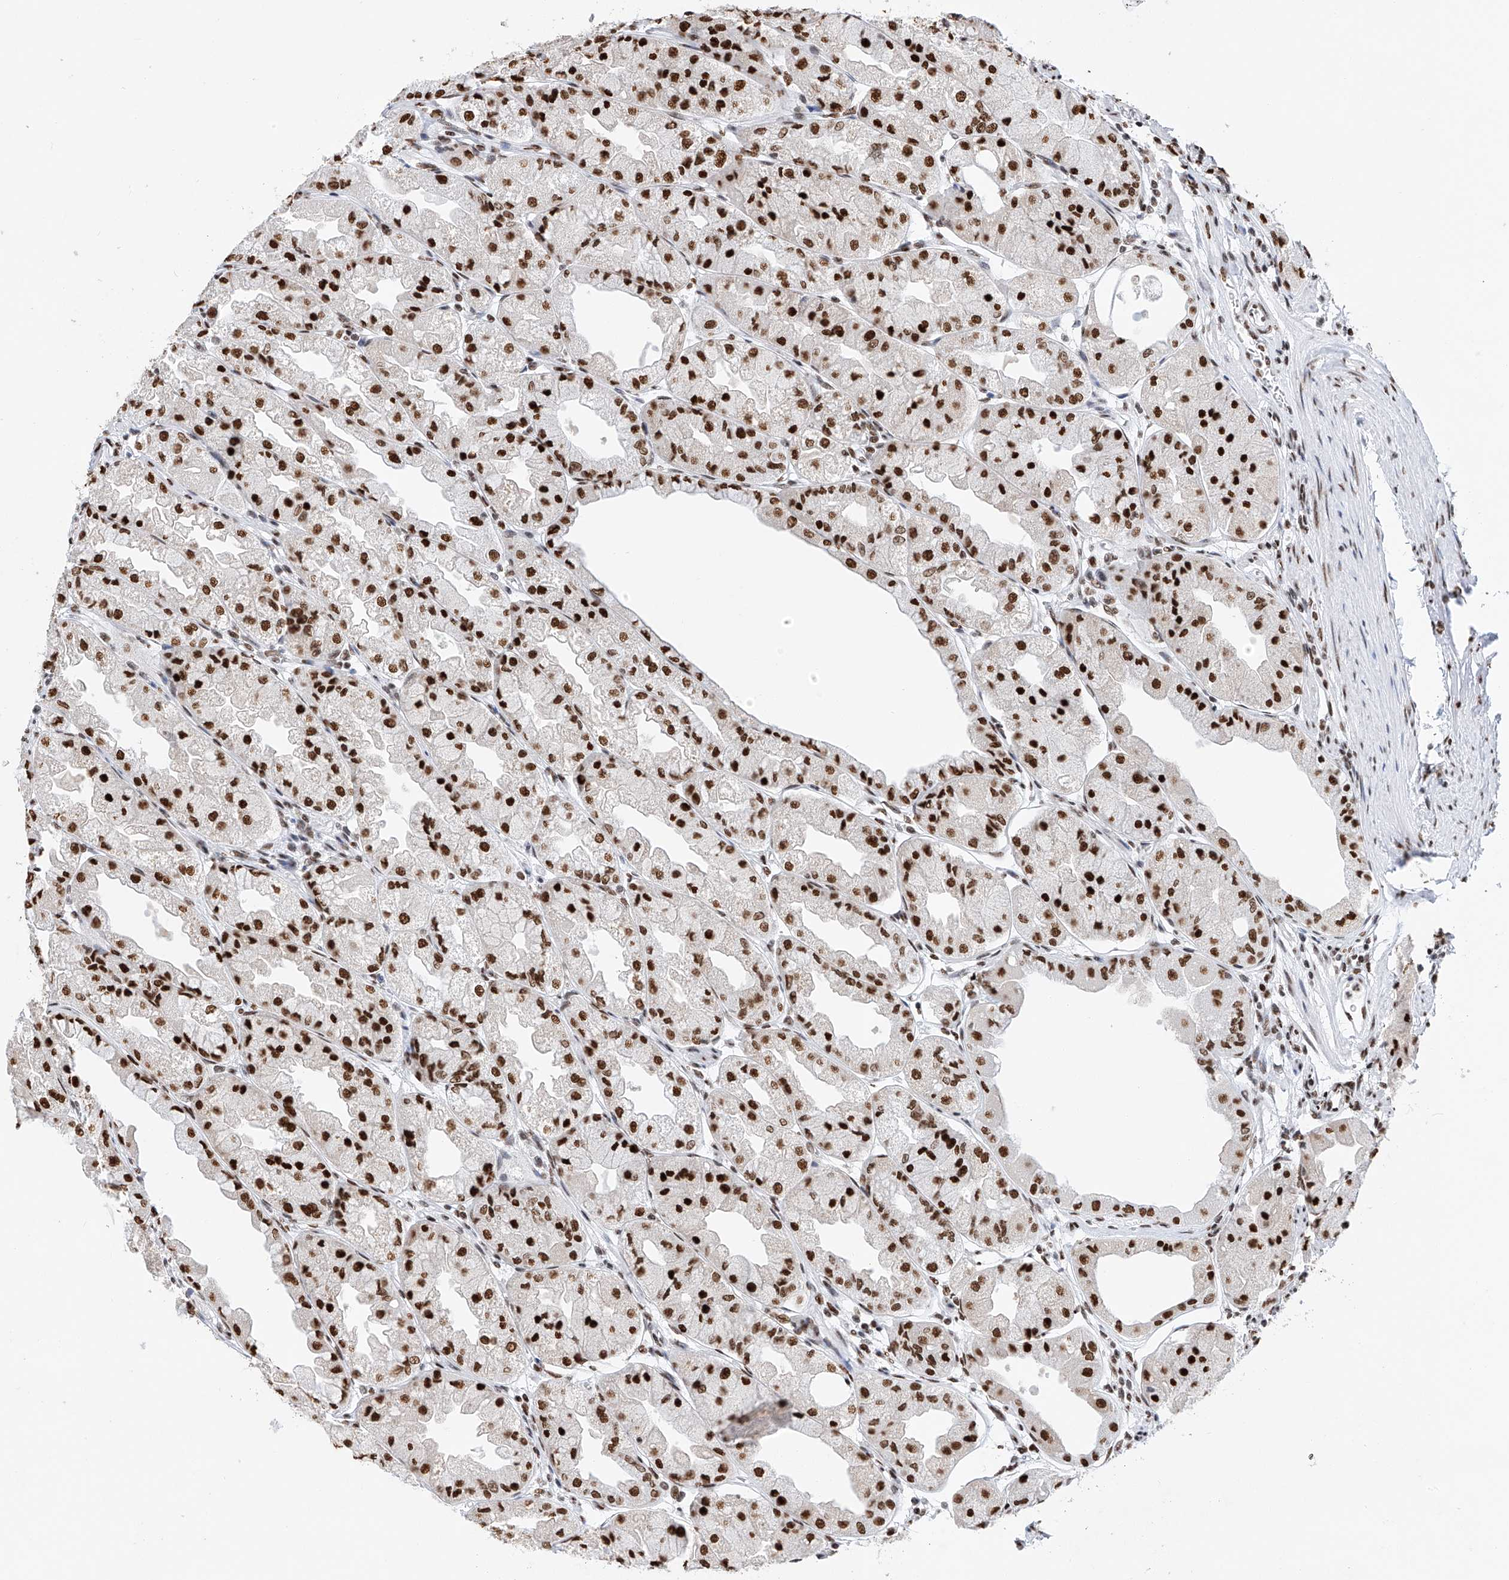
{"staining": {"intensity": "strong", "quantity": ">75%", "location": "nuclear"}, "tissue": "stomach", "cell_type": "Glandular cells", "image_type": "normal", "snomed": [{"axis": "morphology", "description": "Normal tissue, NOS"}, {"axis": "topography", "description": "Stomach, upper"}], "caption": "This photomicrograph exhibits unremarkable stomach stained with IHC to label a protein in brown. The nuclear of glandular cells show strong positivity for the protein. Nuclei are counter-stained blue.", "gene": "SRSF6", "patient": {"sex": "male", "age": 47}}